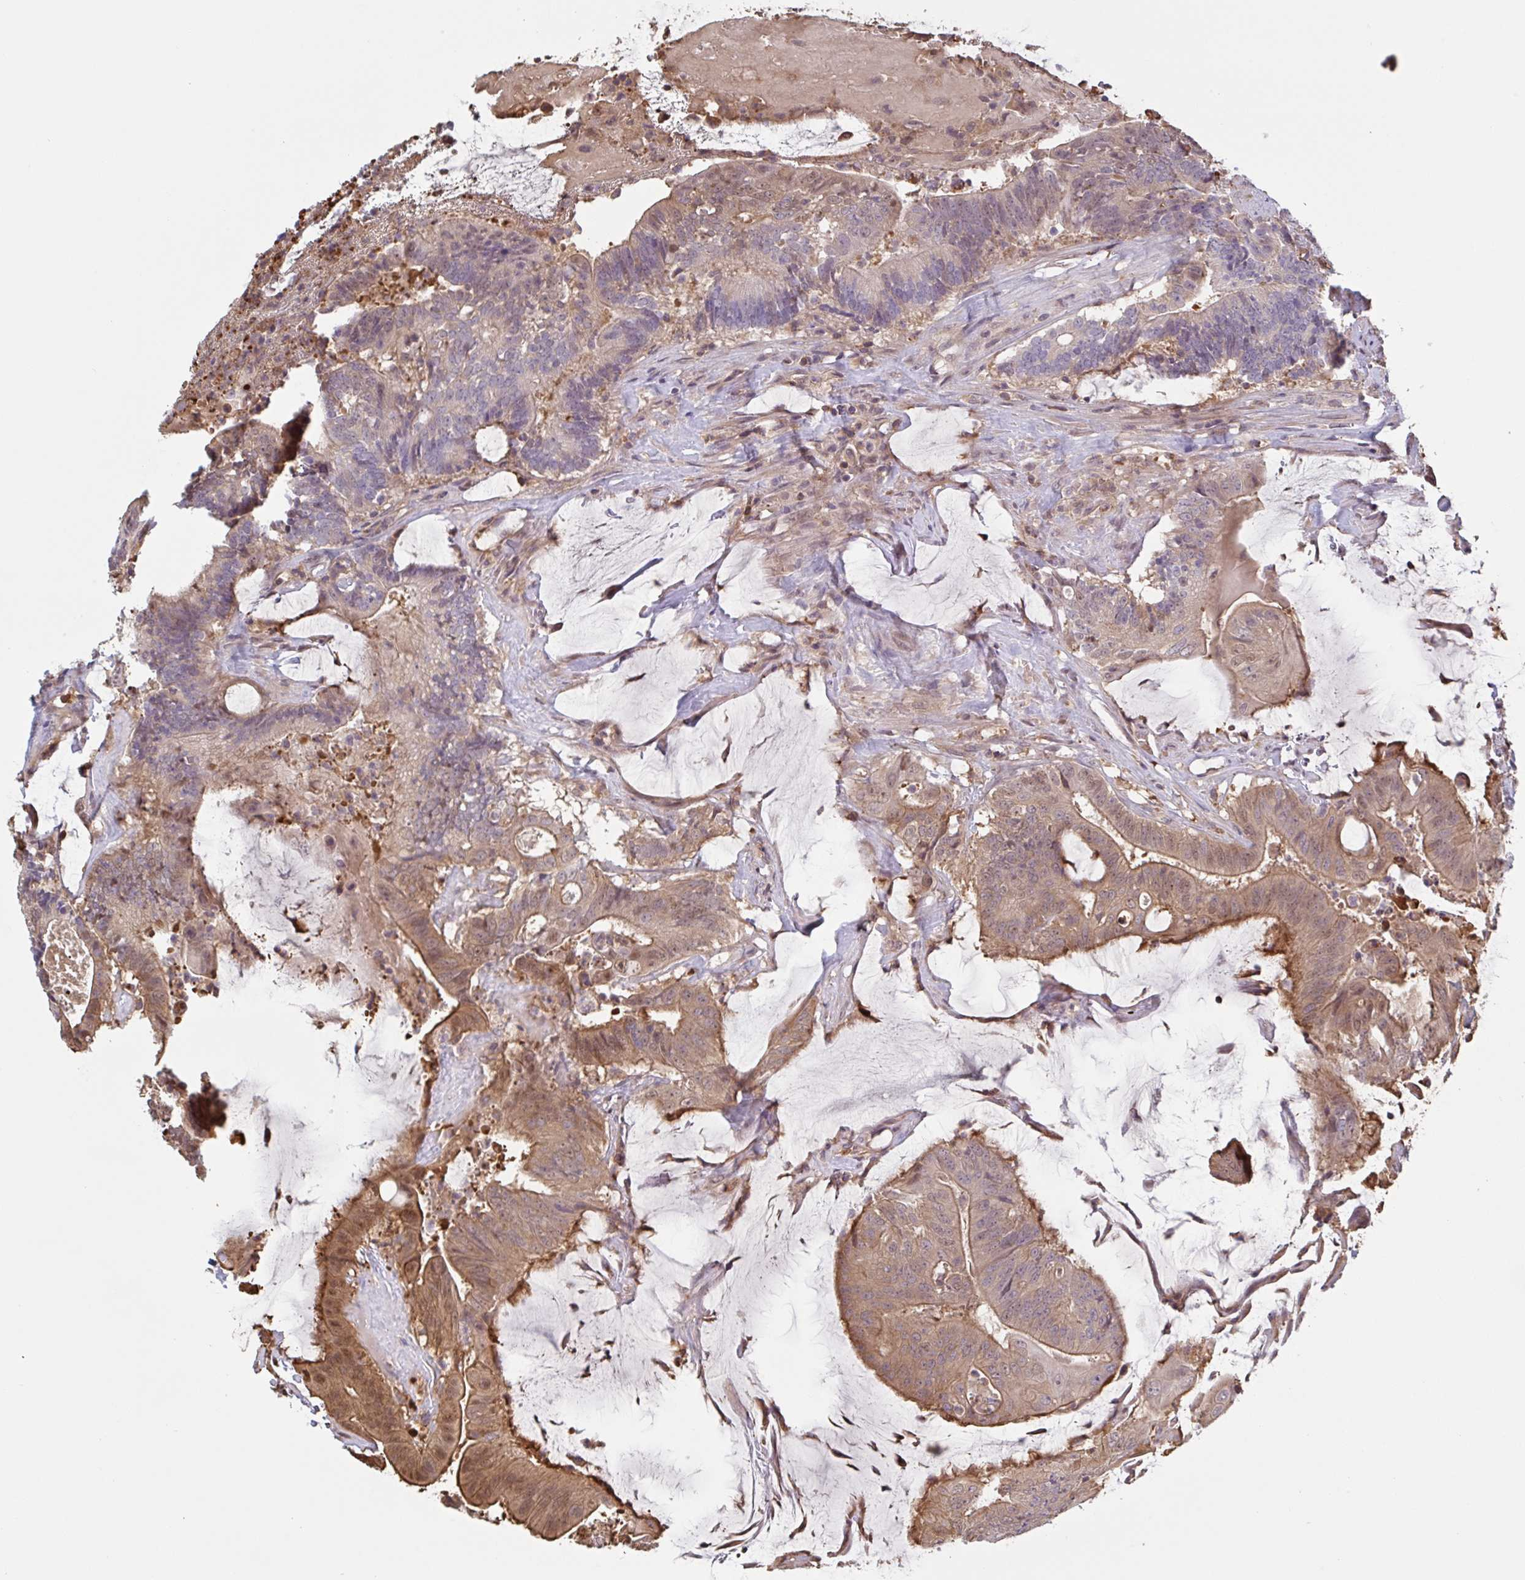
{"staining": {"intensity": "moderate", "quantity": "25%-75%", "location": "cytoplasmic/membranous"}, "tissue": "colorectal cancer", "cell_type": "Tumor cells", "image_type": "cancer", "snomed": [{"axis": "morphology", "description": "Adenocarcinoma, NOS"}, {"axis": "topography", "description": "Colon"}], "caption": "This is a histology image of immunohistochemistry staining of colorectal adenocarcinoma, which shows moderate positivity in the cytoplasmic/membranous of tumor cells.", "gene": "OTOP2", "patient": {"sex": "female", "age": 43}}